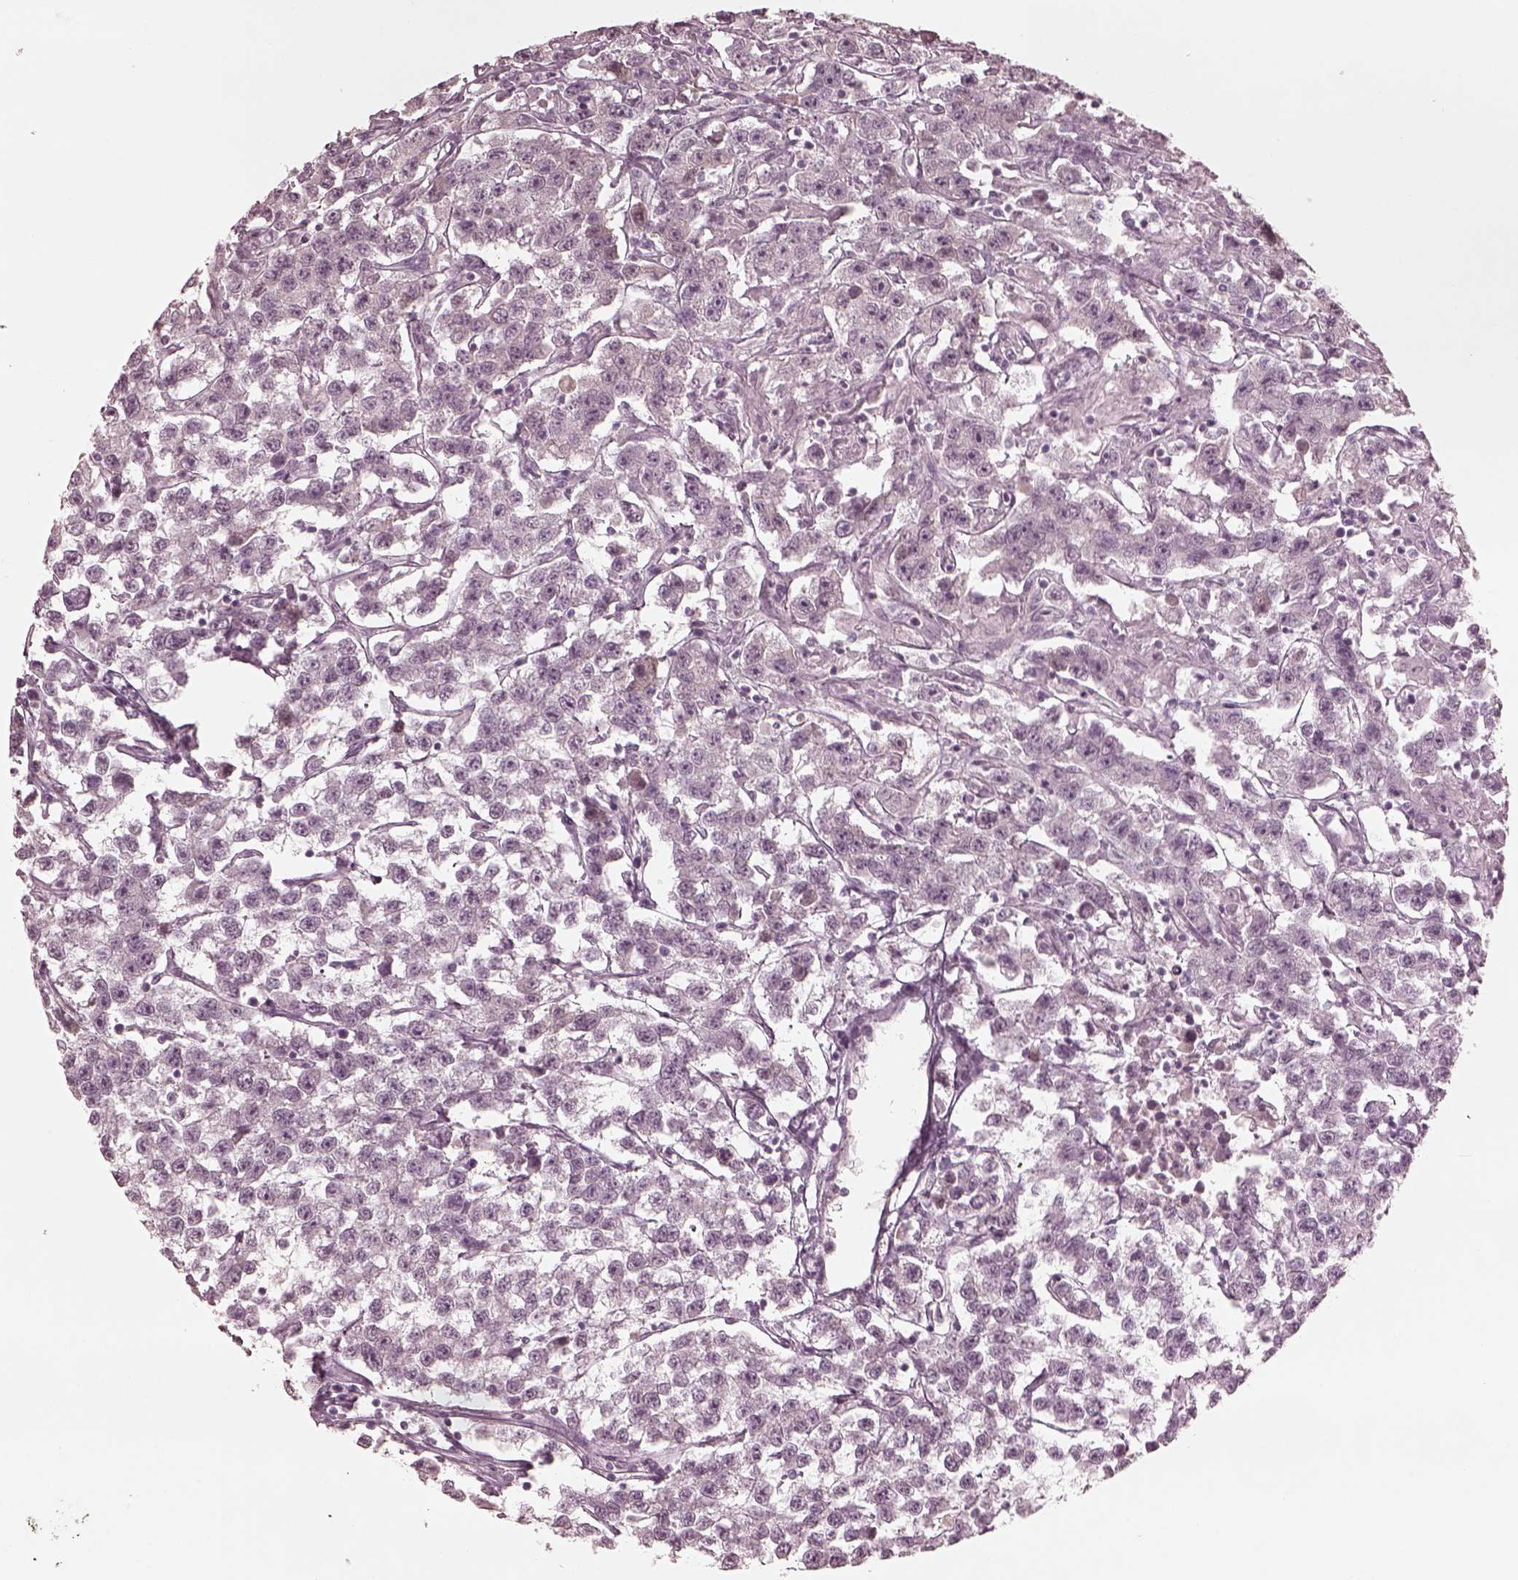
{"staining": {"intensity": "negative", "quantity": "none", "location": "none"}, "tissue": "testis cancer", "cell_type": "Tumor cells", "image_type": "cancer", "snomed": [{"axis": "morphology", "description": "Seminoma, NOS"}, {"axis": "topography", "description": "Testis"}], "caption": "This image is of testis seminoma stained with immunohistochemistry (IHC) to label a protein in brown with the nuclei are counter-stained blue. There is no expression in tumor cells. The staining is performed using DAB brown chromogen with nuclei counter-stained in using hematoxylin.", "gene": "KRT79", "patient": {"sex": "male", "age": 59}}